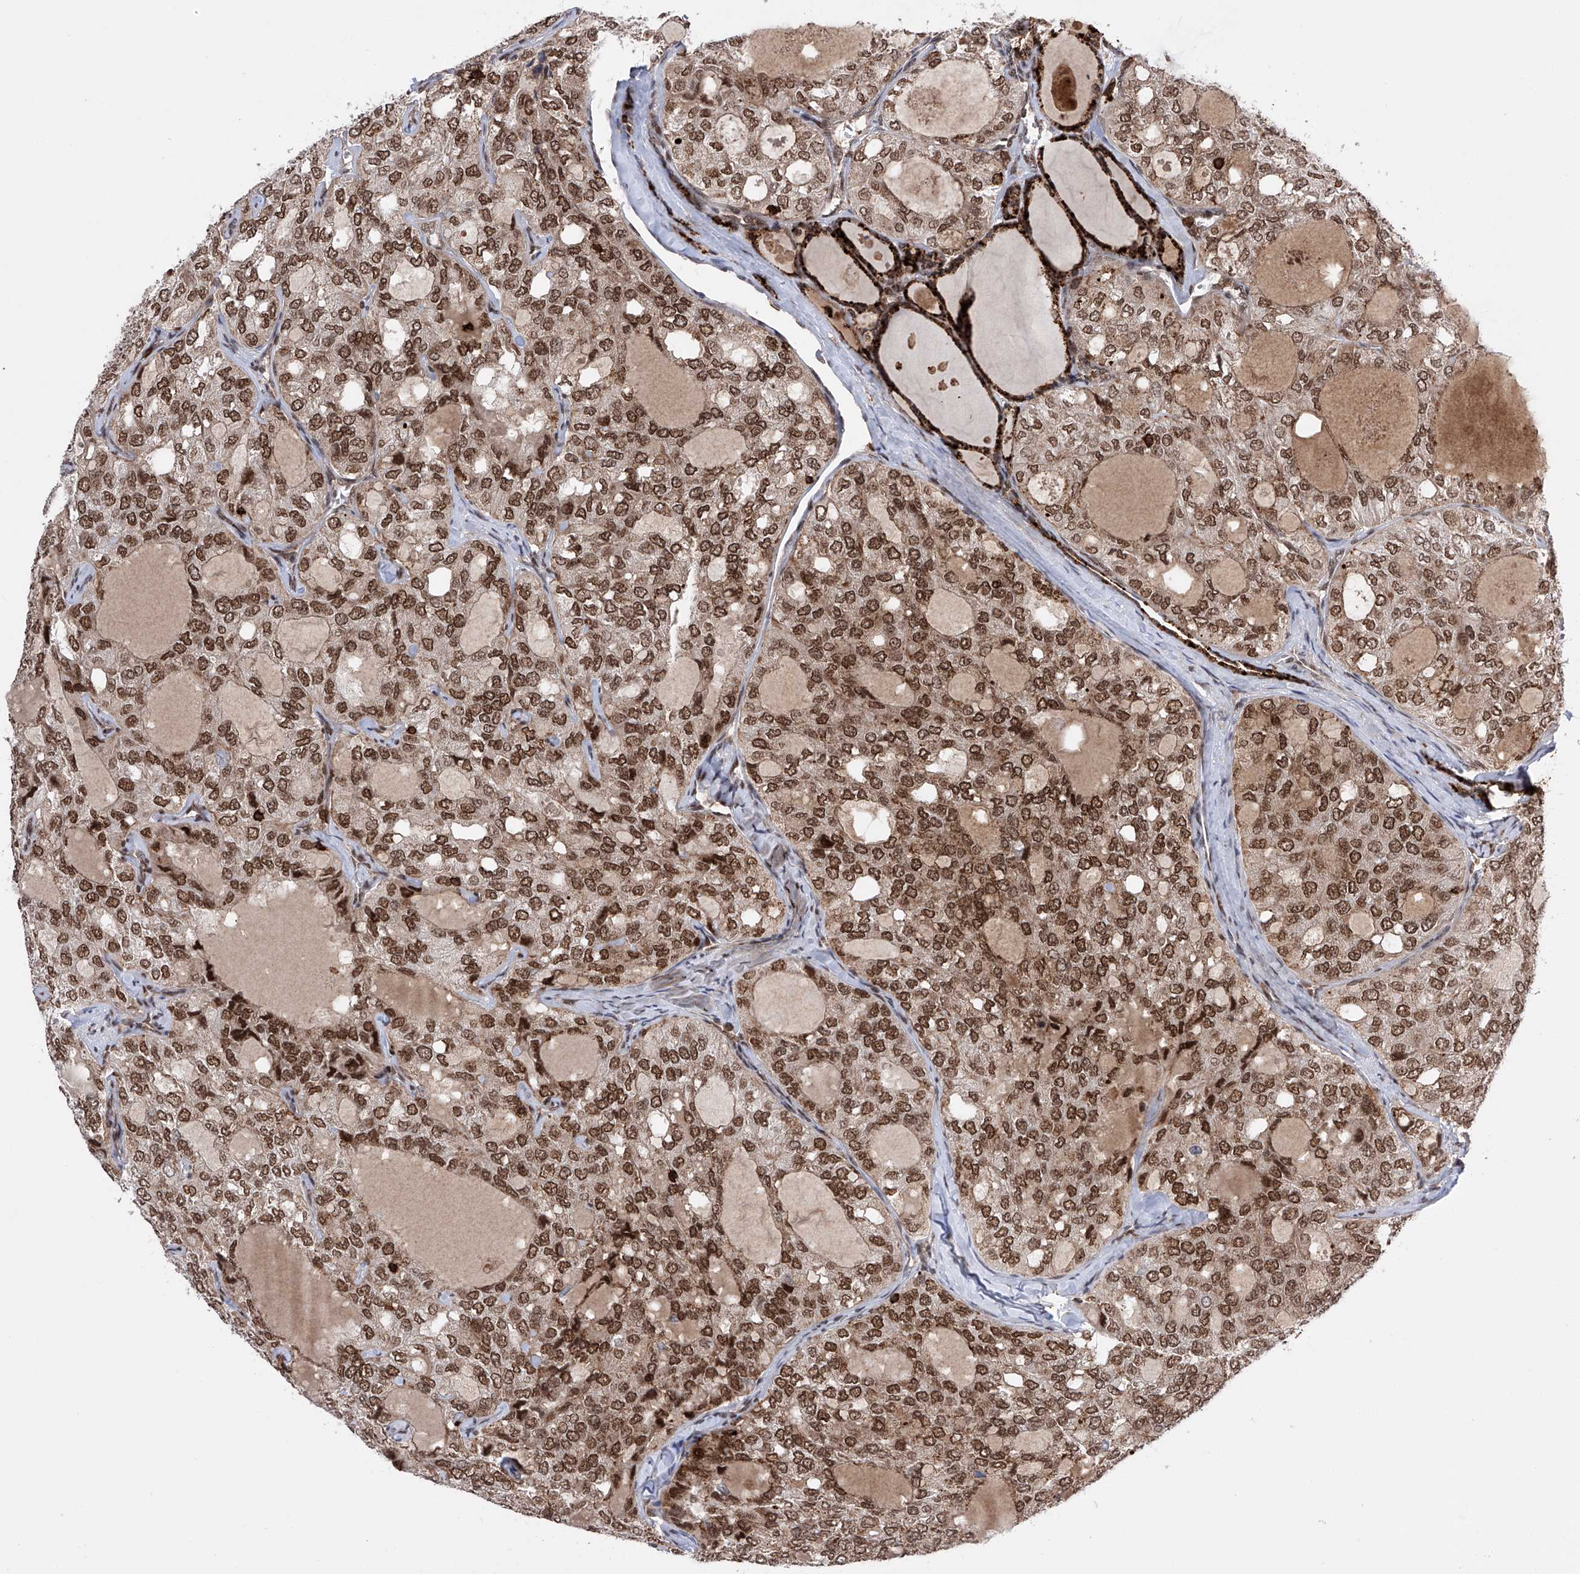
{"staining": {"intensity": "strong", "quantity": ">75%", "location": "nuclear"}, "tissue": "thyroid cancer", "cell_type": "Tumor cells", "image_type": "cancer", "snomed": [{"axis": "morphology", "description": "Follicular adenoma carcinoma, NOS"}, {"axis": "topography", "description": "Thyroid gland"}], "caption": "This is an image of immunohistochemistry staining of follicular adenoma carcinoma (thyroid), which shows strong expression in the nuclear of tumor cells.", "gene": "ZNF280D", "patient": {"sex": "male", "age": 75}}